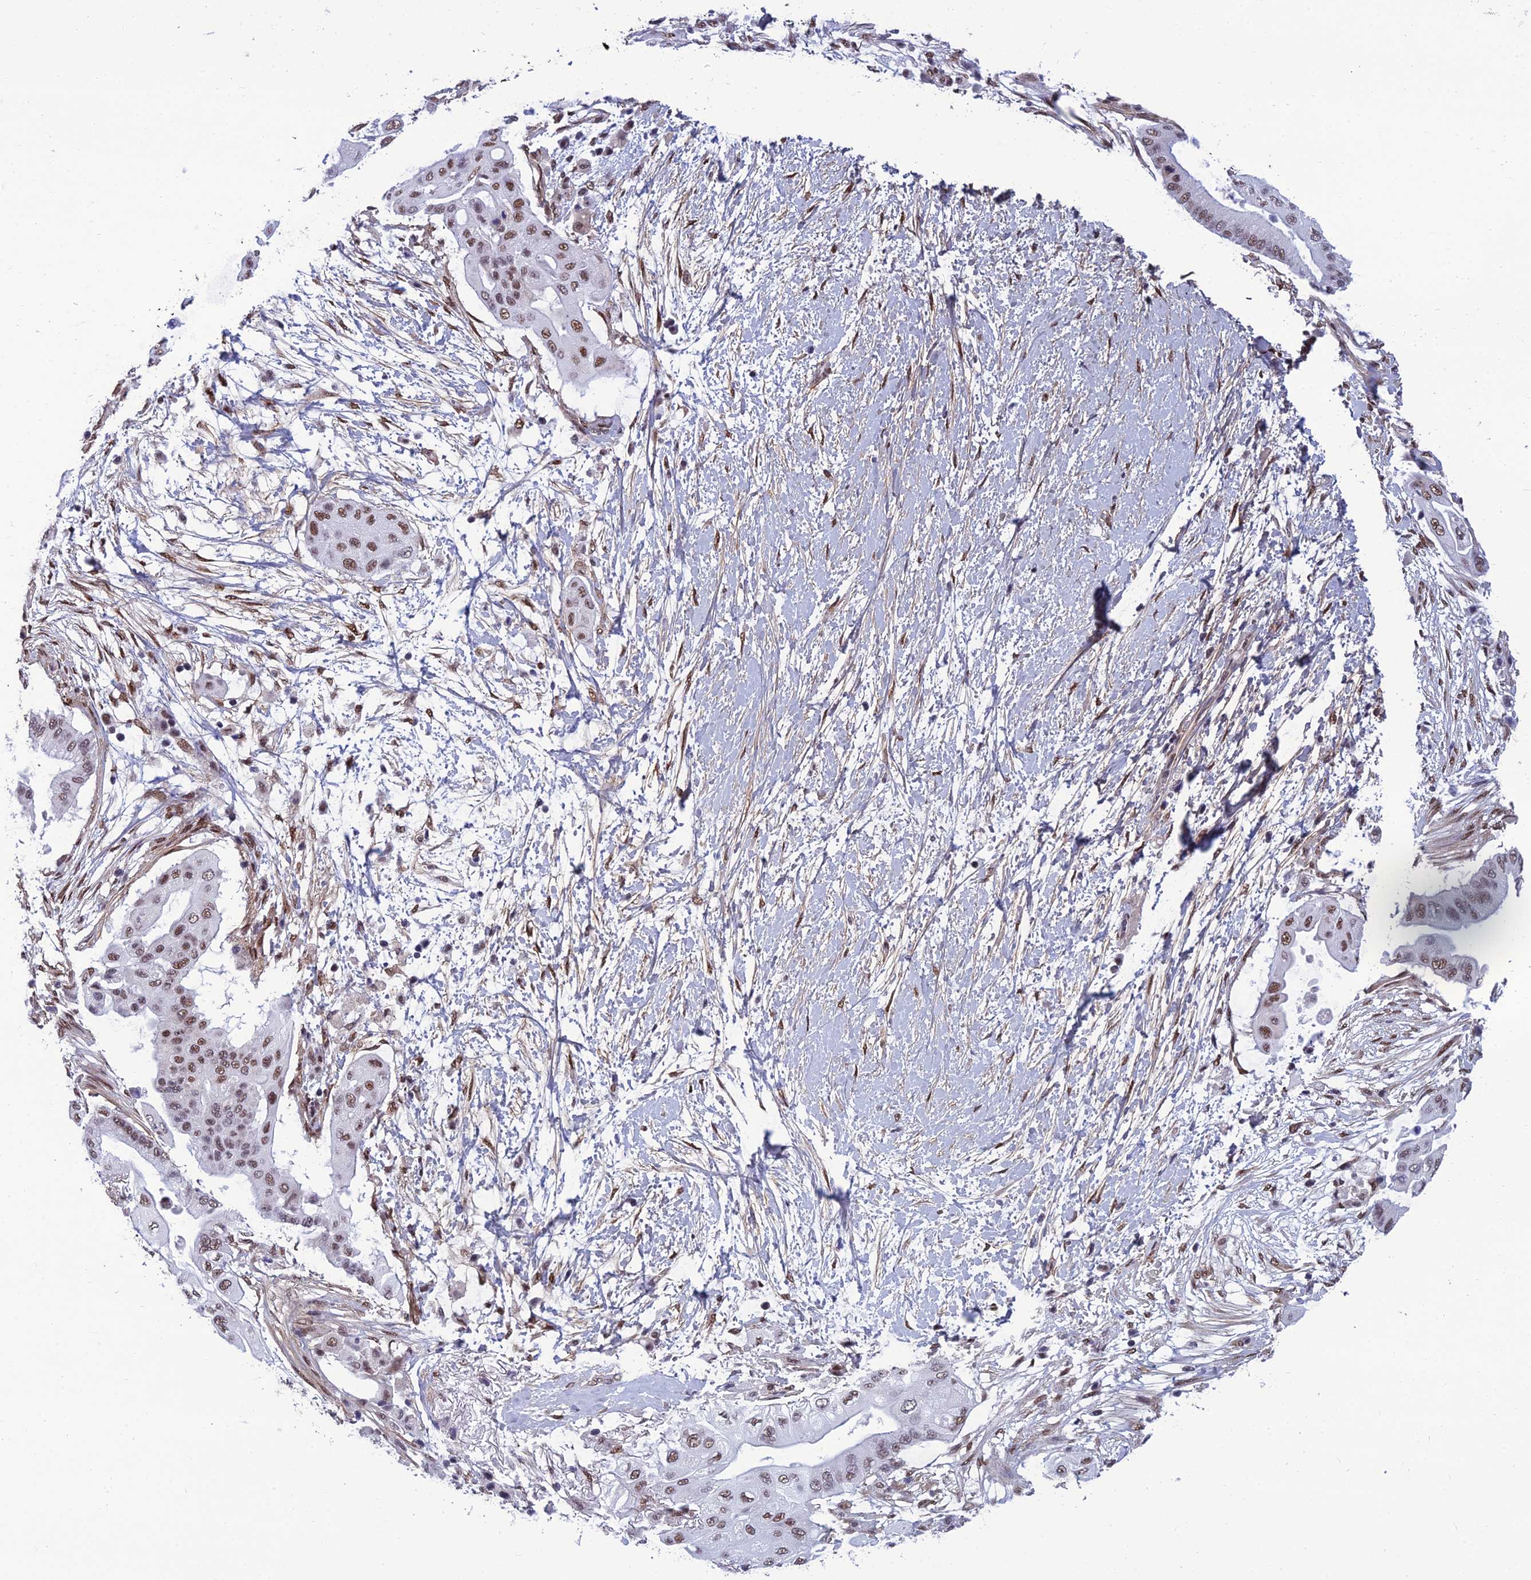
{"staining": {"intensity": "moderate", "quantity": ">75%", "location": "nuclear"}, "tissue": "pancreatic cancer", "cell_type": "Tumor cells", "image_type": "cancer", "snomed": [{"axis": "morphology", "description": "Adenocarcinoma, NOS"}, {"axis": "topography", "description": "Pancreas"}], "caption": "There is medium levels of moderate nuclear staining in tumor cells of adenocarcinoma (pancreatic), as demonstrated by immunohistochemical staining (brown color).", "gene": "RSRC1", "patient": {"sex": "male", "age": 68}}